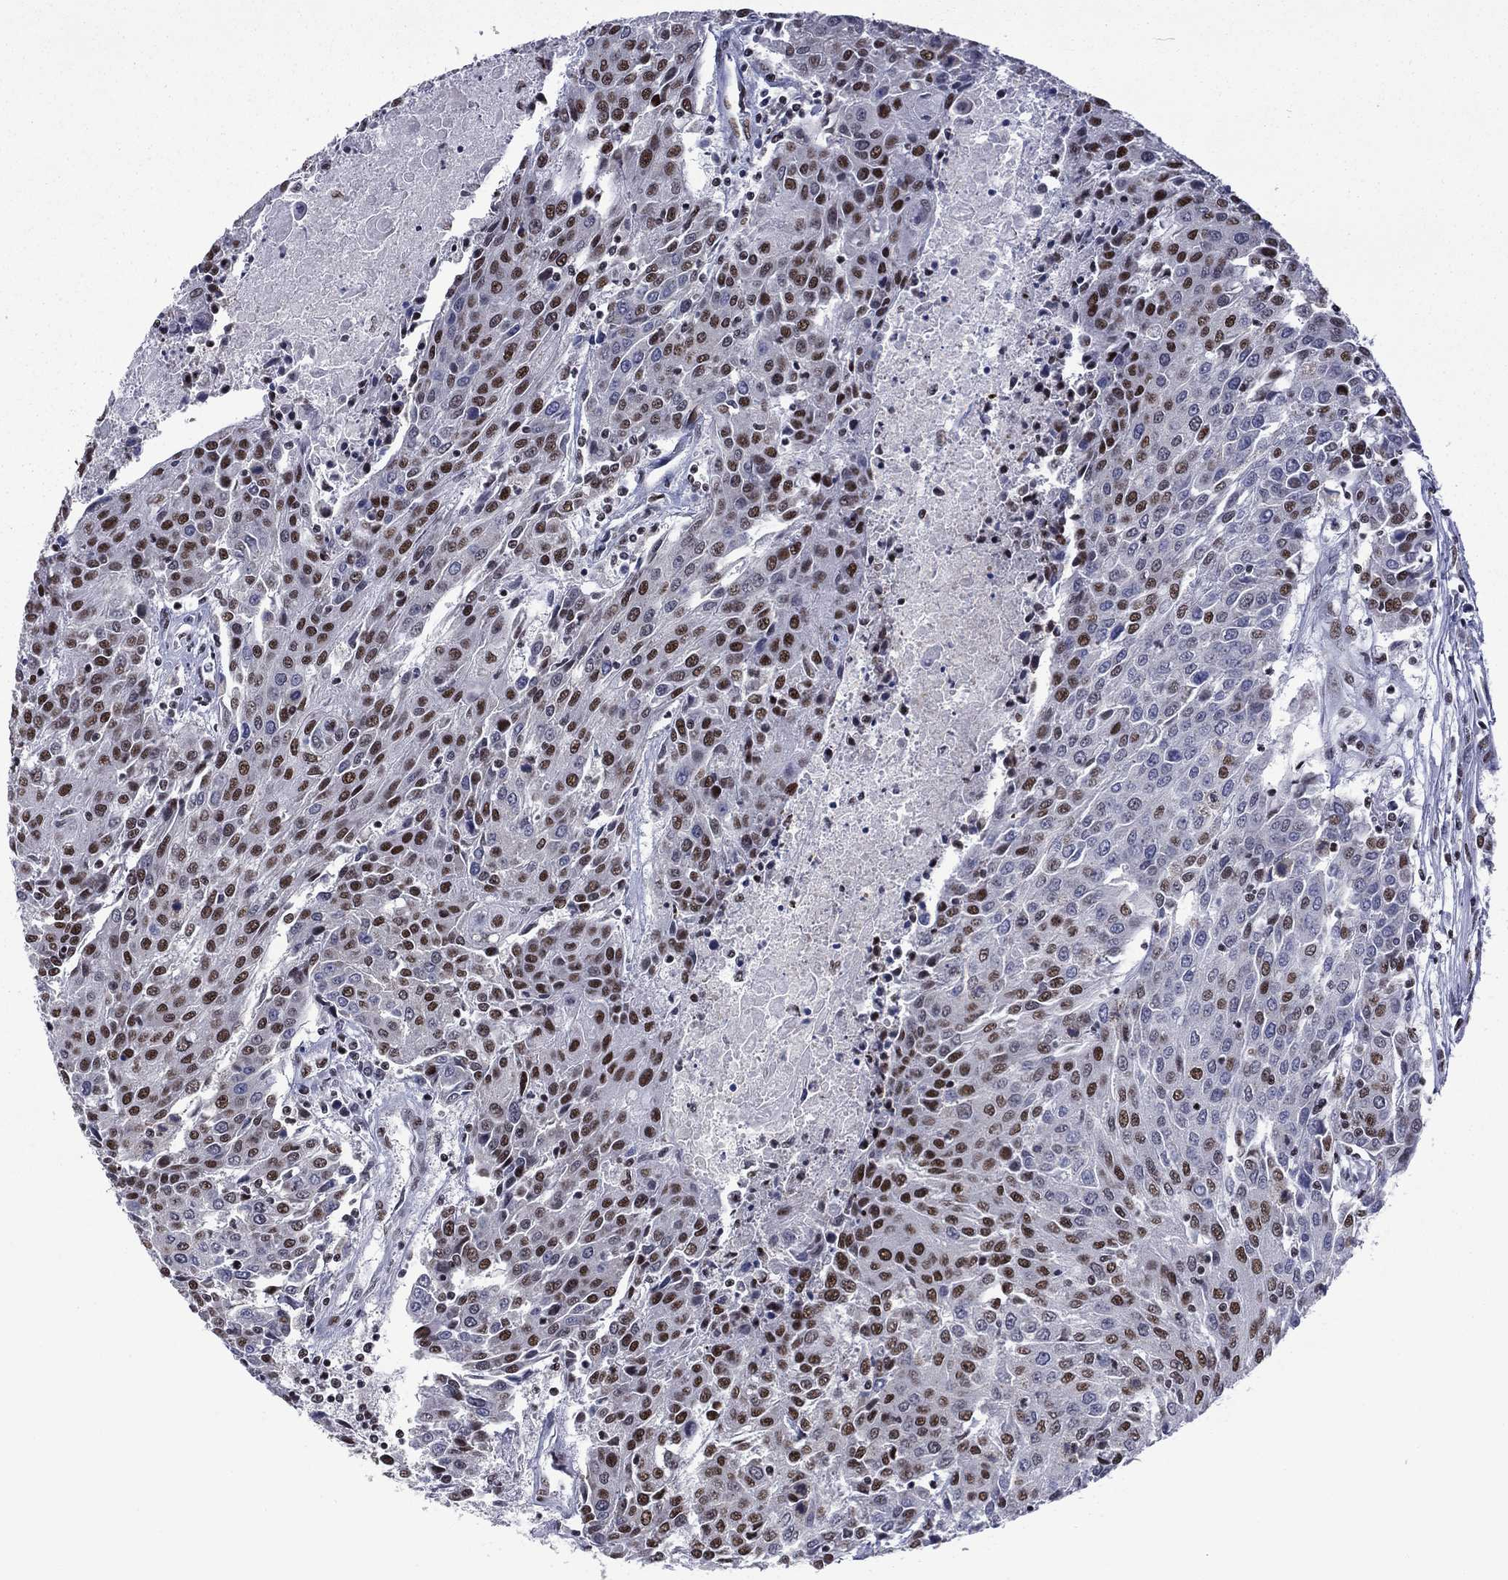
{"staining": {"intensity": "strong", "quantity": "25%-75%", "location": "nuclear"}, "tissue": "urothelial cancer", "cell_type": "Tumor cells", "image_type": "cancer", "snomed": [{"axis": "morphology", "description": "Urothelial carcinoma, High grade"}, {"axis": "topography", "description": "Urinary bladder"}], "caption": "High-magnification brightfield microscopy of high-grade urothelial carcinoma stained with DAB (3,3'-diaminobenzidine) (brown) and counterstained with hematoxylin (blue). tumor cells exhibit strong nuclear staining is seen in approximately25%-75% of cells.", "gene": "ETV5", "patient": {"sex": "female", "age": 85}}